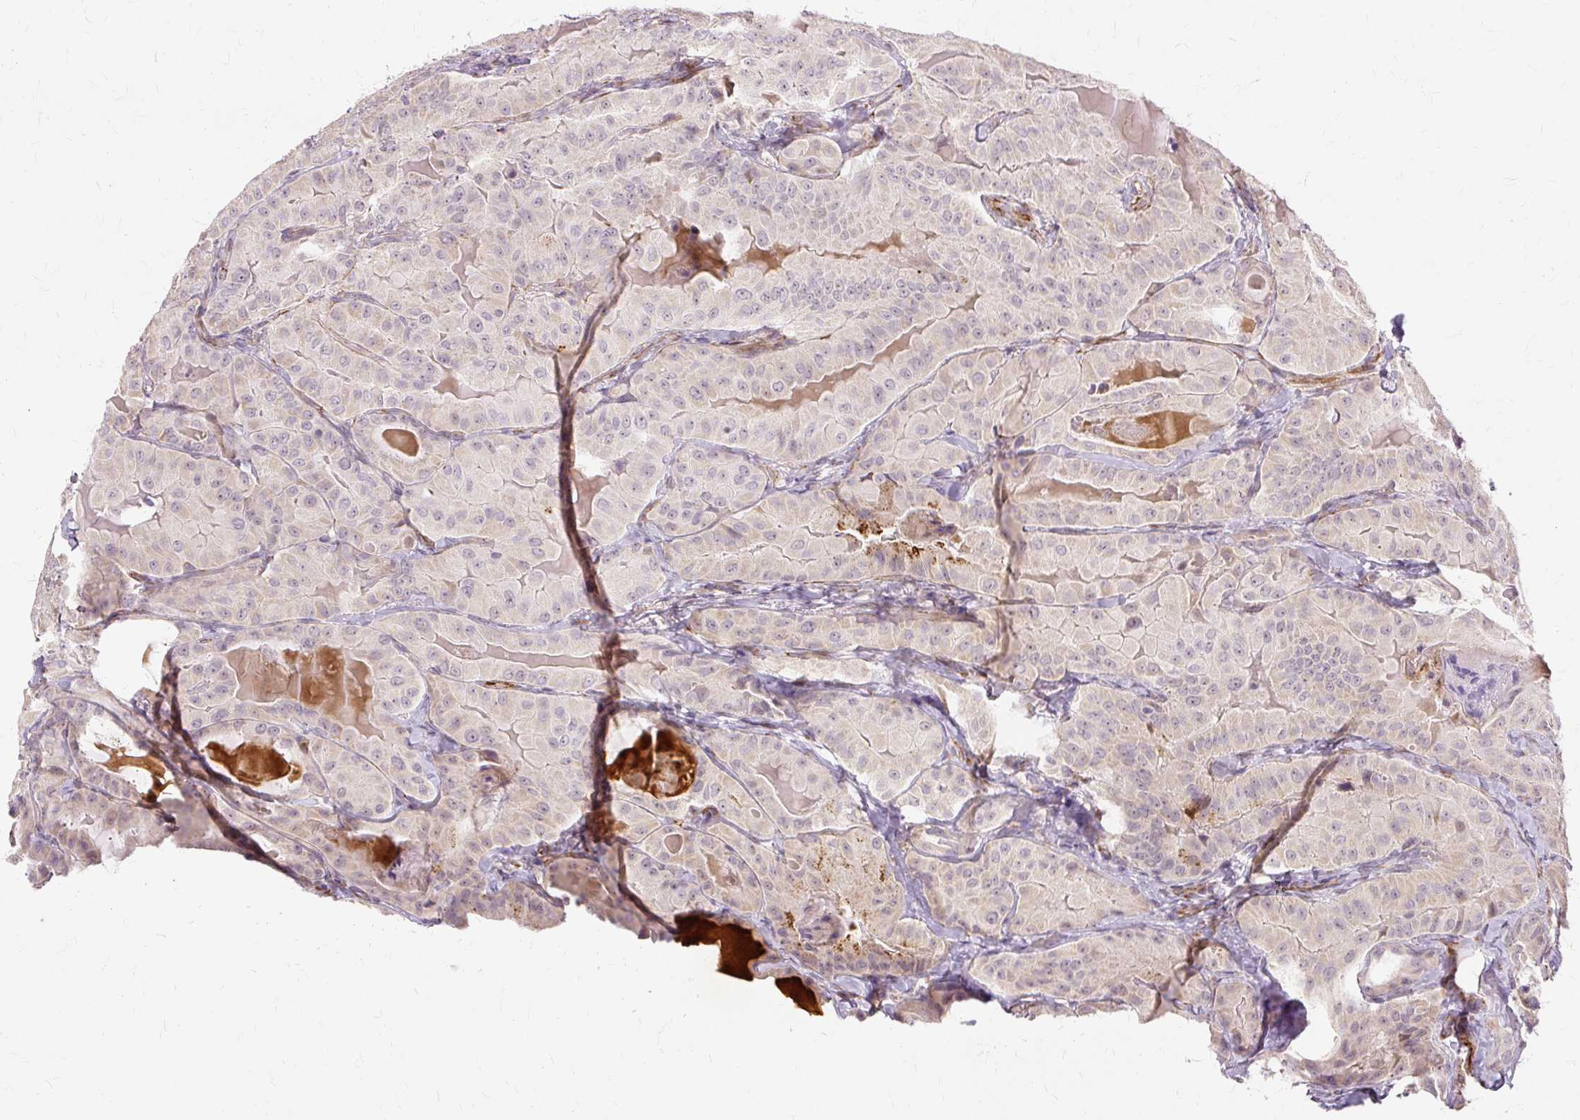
{"staining": {"intensity": "weak", "quantity": "<25%", "location": "cytoplasmic/membranous"}, "tissue": "thyroid cancer", "cell_type": "Tumor cells", "image_type": "cancer", "snomed": [{"axis": "morphology", "description": "Papillary adenocarcinoma, NOS"}, {"axis": "topography", "description": "Thyroid gland"}], "caption": "The immunohistochemistry (IHC) micrograph has no significant positivity in tumor cells of thyroid papillary adenocarcinoma tissue. (Stains: DAB (3,3'-diaminobenzidine) immunohistochemistry (IHC) with hematoxylin counter stain, Microscopy: brightfield microscopy at high magnification).", "gene": "MMACHC", "patient": {"sex": "female", "age": 68}}